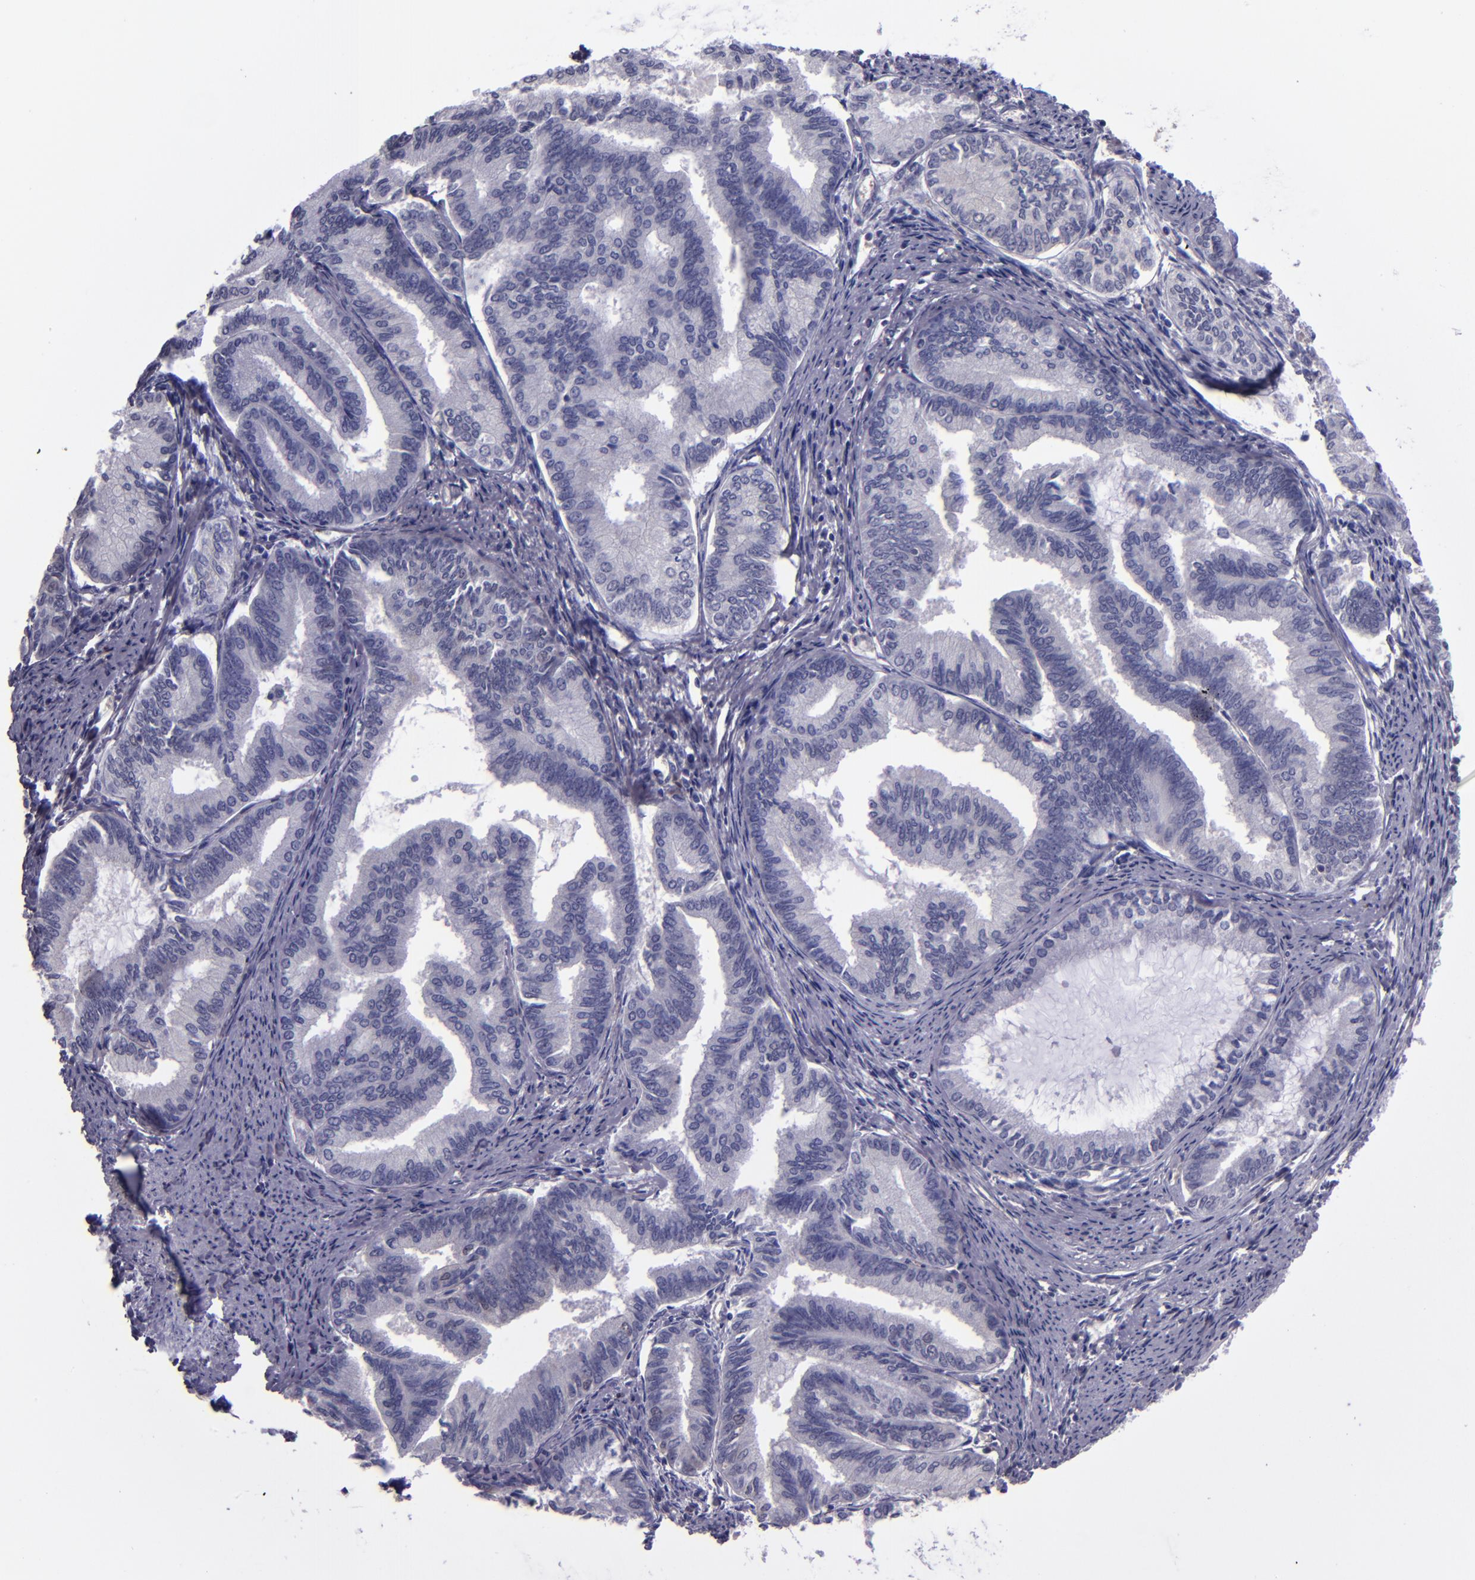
{"staining": {"intensity": "negative", "quantity": "none", "location": "none"}, "tissue": "endometrial cancer", "cell_type": "Tumor cells", "image_type": "cancer", "snomed": [{"axis": "morphology", "description": "Adenocarcinoma, NOS"}, {"axis": "topography", "description": "Endometrium"}], "caption": "DAB (3,3'-diaminobenzidine) immunohistochemical staining of human endometrial adenocarcinoma shows no significant positivity in tumor cells.", "gene": "CEBPE", "patient": {"sex": "female", "age": 86}}